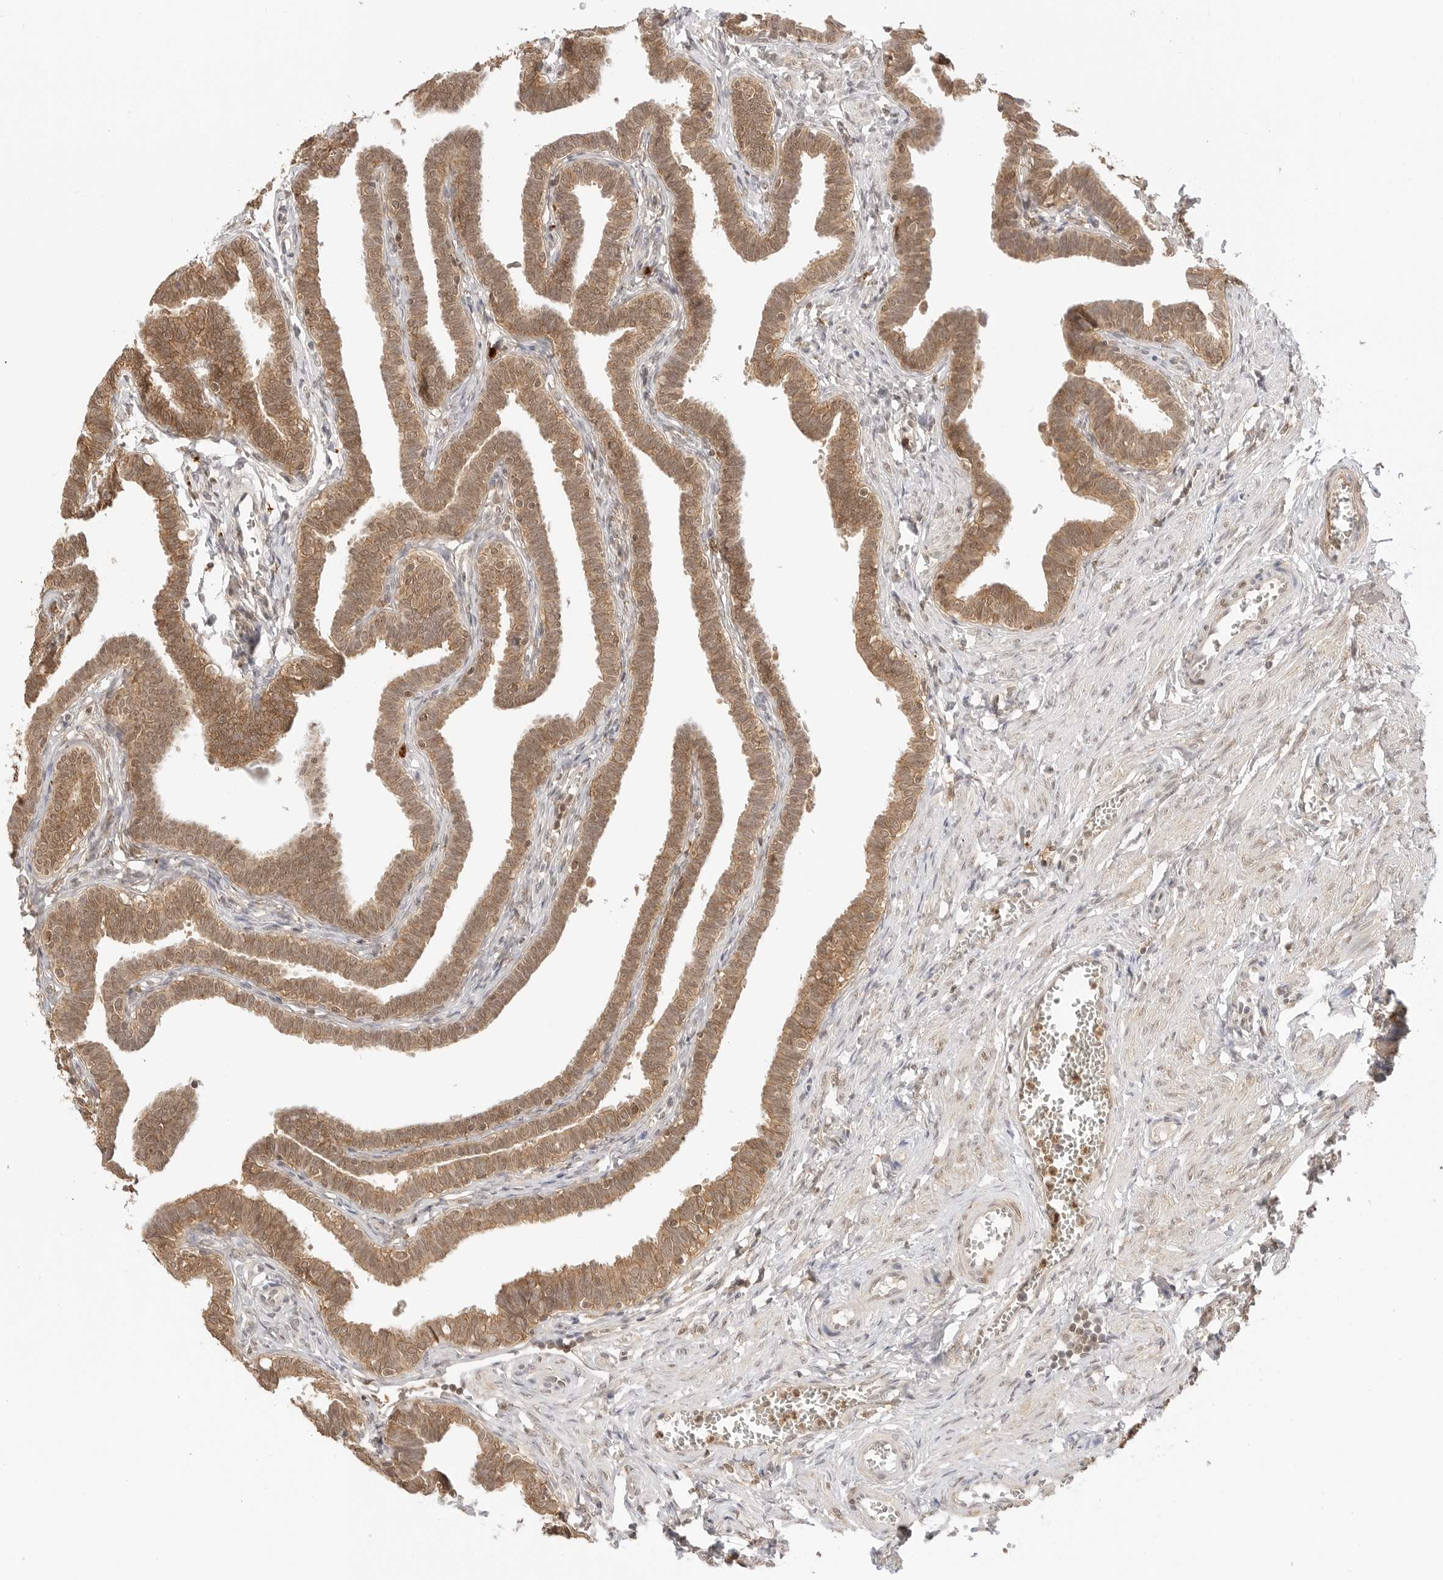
{"staining": {"intensity": "moderate", "quantity": ">75%", "location": "cytoplasmic/membranous,nuclear"}, "tissue": "fallopian tube", "cell_type": "Glandular cells", "image_type": "normal", "snomed": [{"axis": "morphology", "description": "Normal tissue, NOS"}, {"axis": "topography", "description": "Fallopian tube"}, {"axis": "topography", "description": "Ovary"}], "caption": "Approximately >75% of glandular cells in benign human fallopian tube show moderate cytoplasmic/membranous,nuclear protein positivity as visualized by brown immunohistochemical staining.", "gene": "EPHA1", "patient": {"sex": "female", "age": 23}}